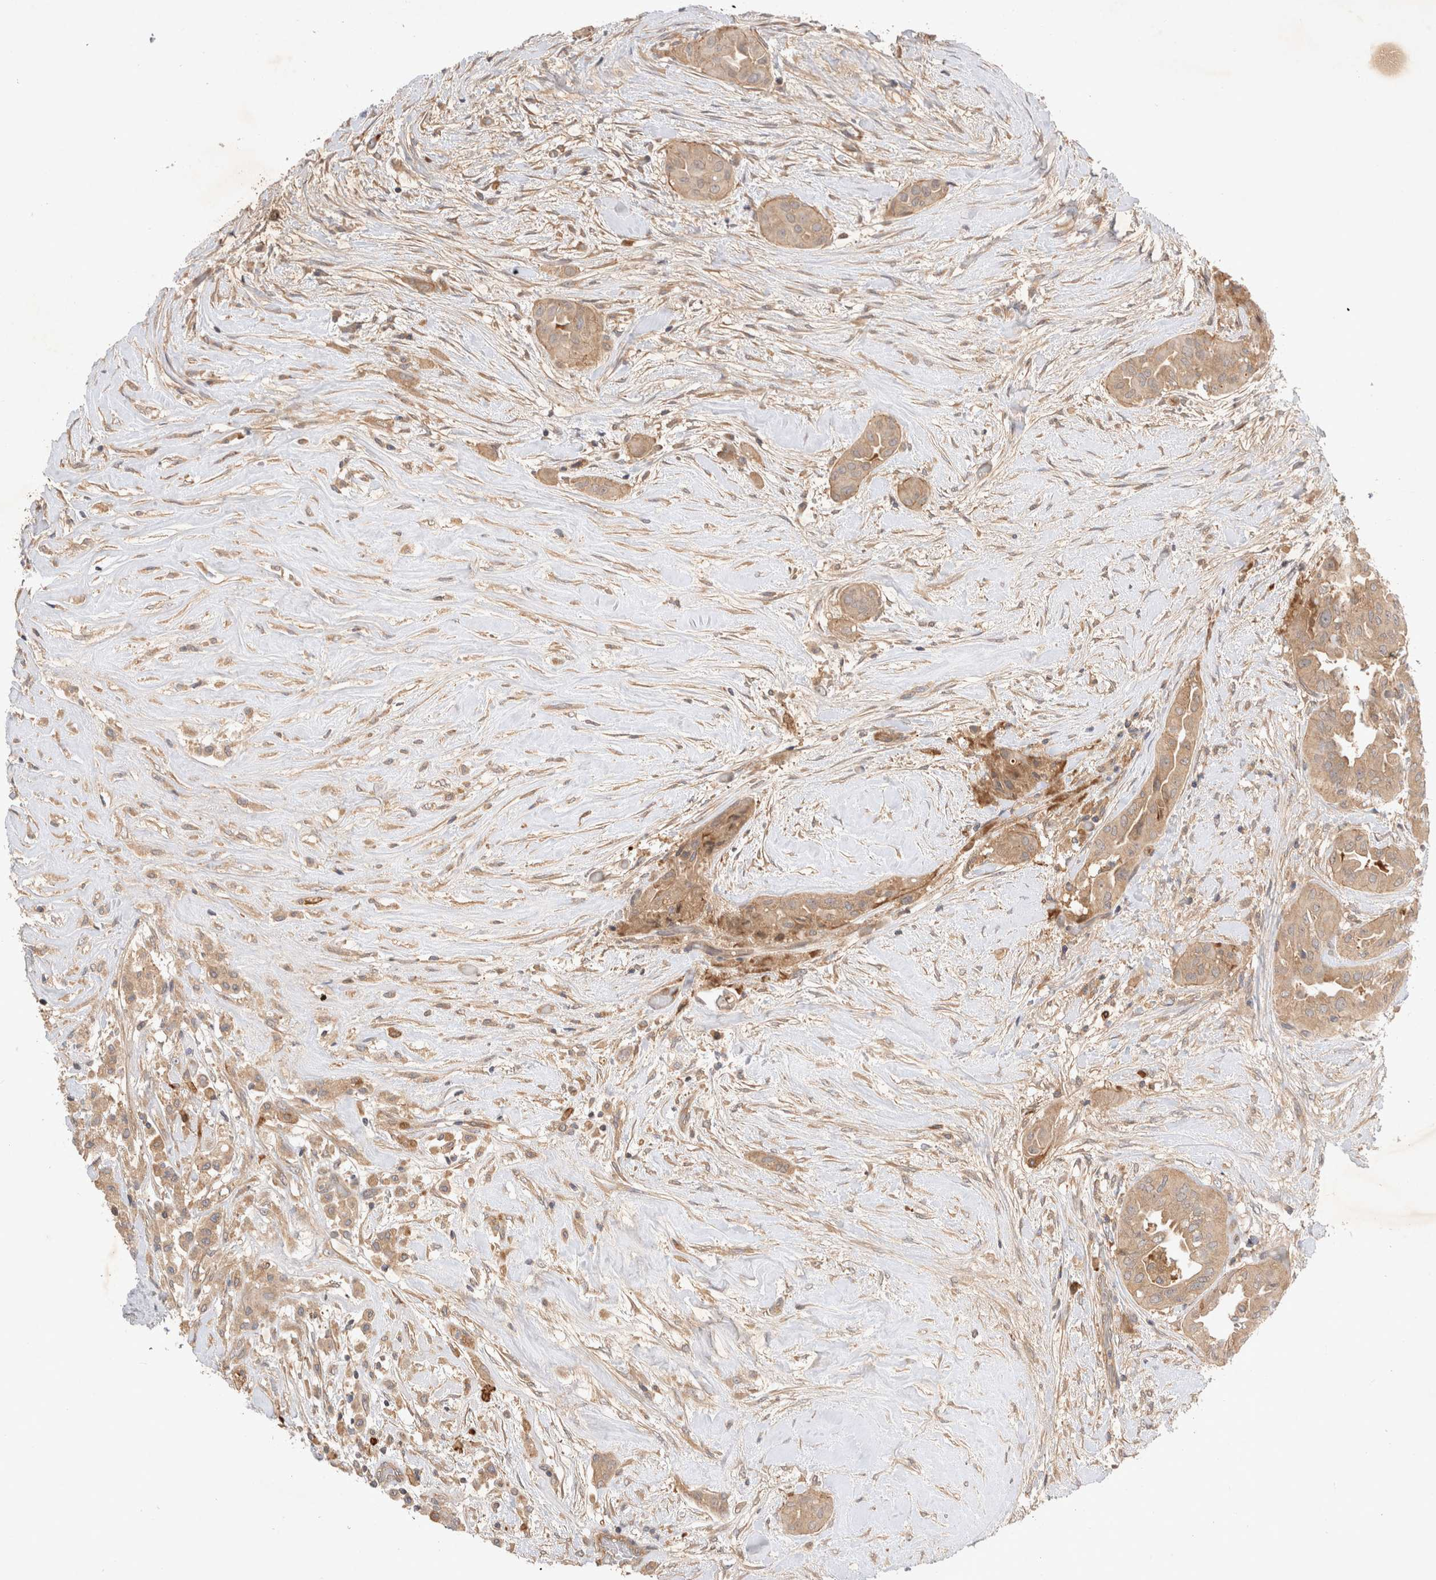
{"staining": {"intensity": "moderate", "quantity": ">75%", "location": "cytoplasmic/membranous"}, "tissue": "thyroid cancer", "cell_type": "Tumor cells", "image_type": "cancer", "snomed": [{"axis": "morphology", "description": "Papillary adenocarcinoma, NOS"}, {"axis": "topography", "description": "Thyroid gland"}], "caption": "Human thyroid papillary adenocarcinoma stained with a brown dye reveals moderate cytoplasmic/membranous positive expression in about >75% of tumor cells.", "gene": "YES1", "patient": {"sex": "female", "age": 59}}